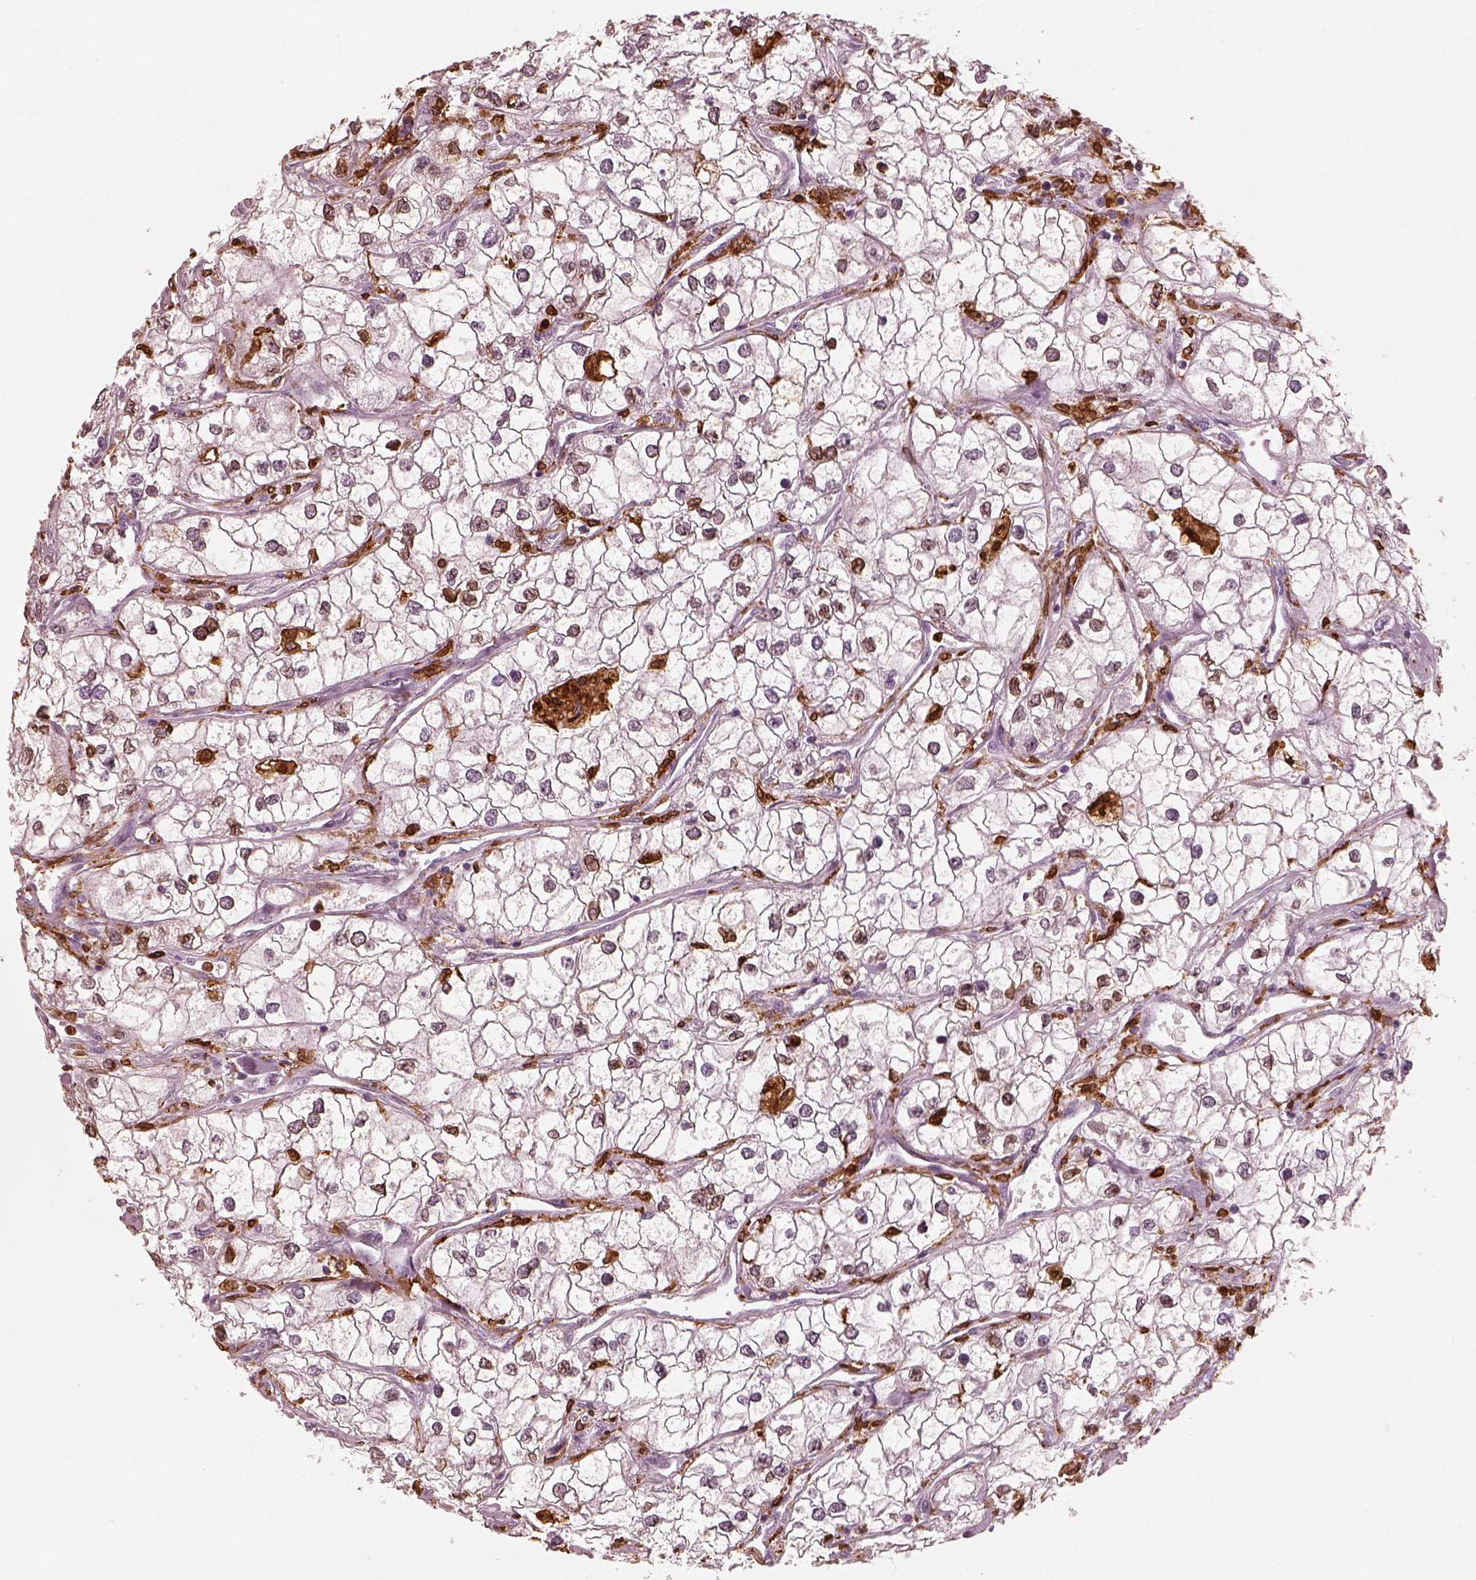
{"staining": {"intensity": "moderate", "quantity": "<25%", "location": "nuclear"}, "tissue": "renal cancer", "cell_type": "Tumor cells", "image_type": "cancer", "snomed": [{"axis": "morphology", "description": "Adenocarcinoma, NOS"}, {"axis": "topography", "description": "Kidney"}], "caption": "A low amount of moderate nuclear expression is identified in about <25% of tumor cells in renal adenocarcinoma tissue. The protein of interest is stained brown, and the nuclei are stained in blue (DAB IHC with brightfield microscopy, high magnification).", "gene": "ALOX5", "patient": {"sex": "male", "age": 59}}